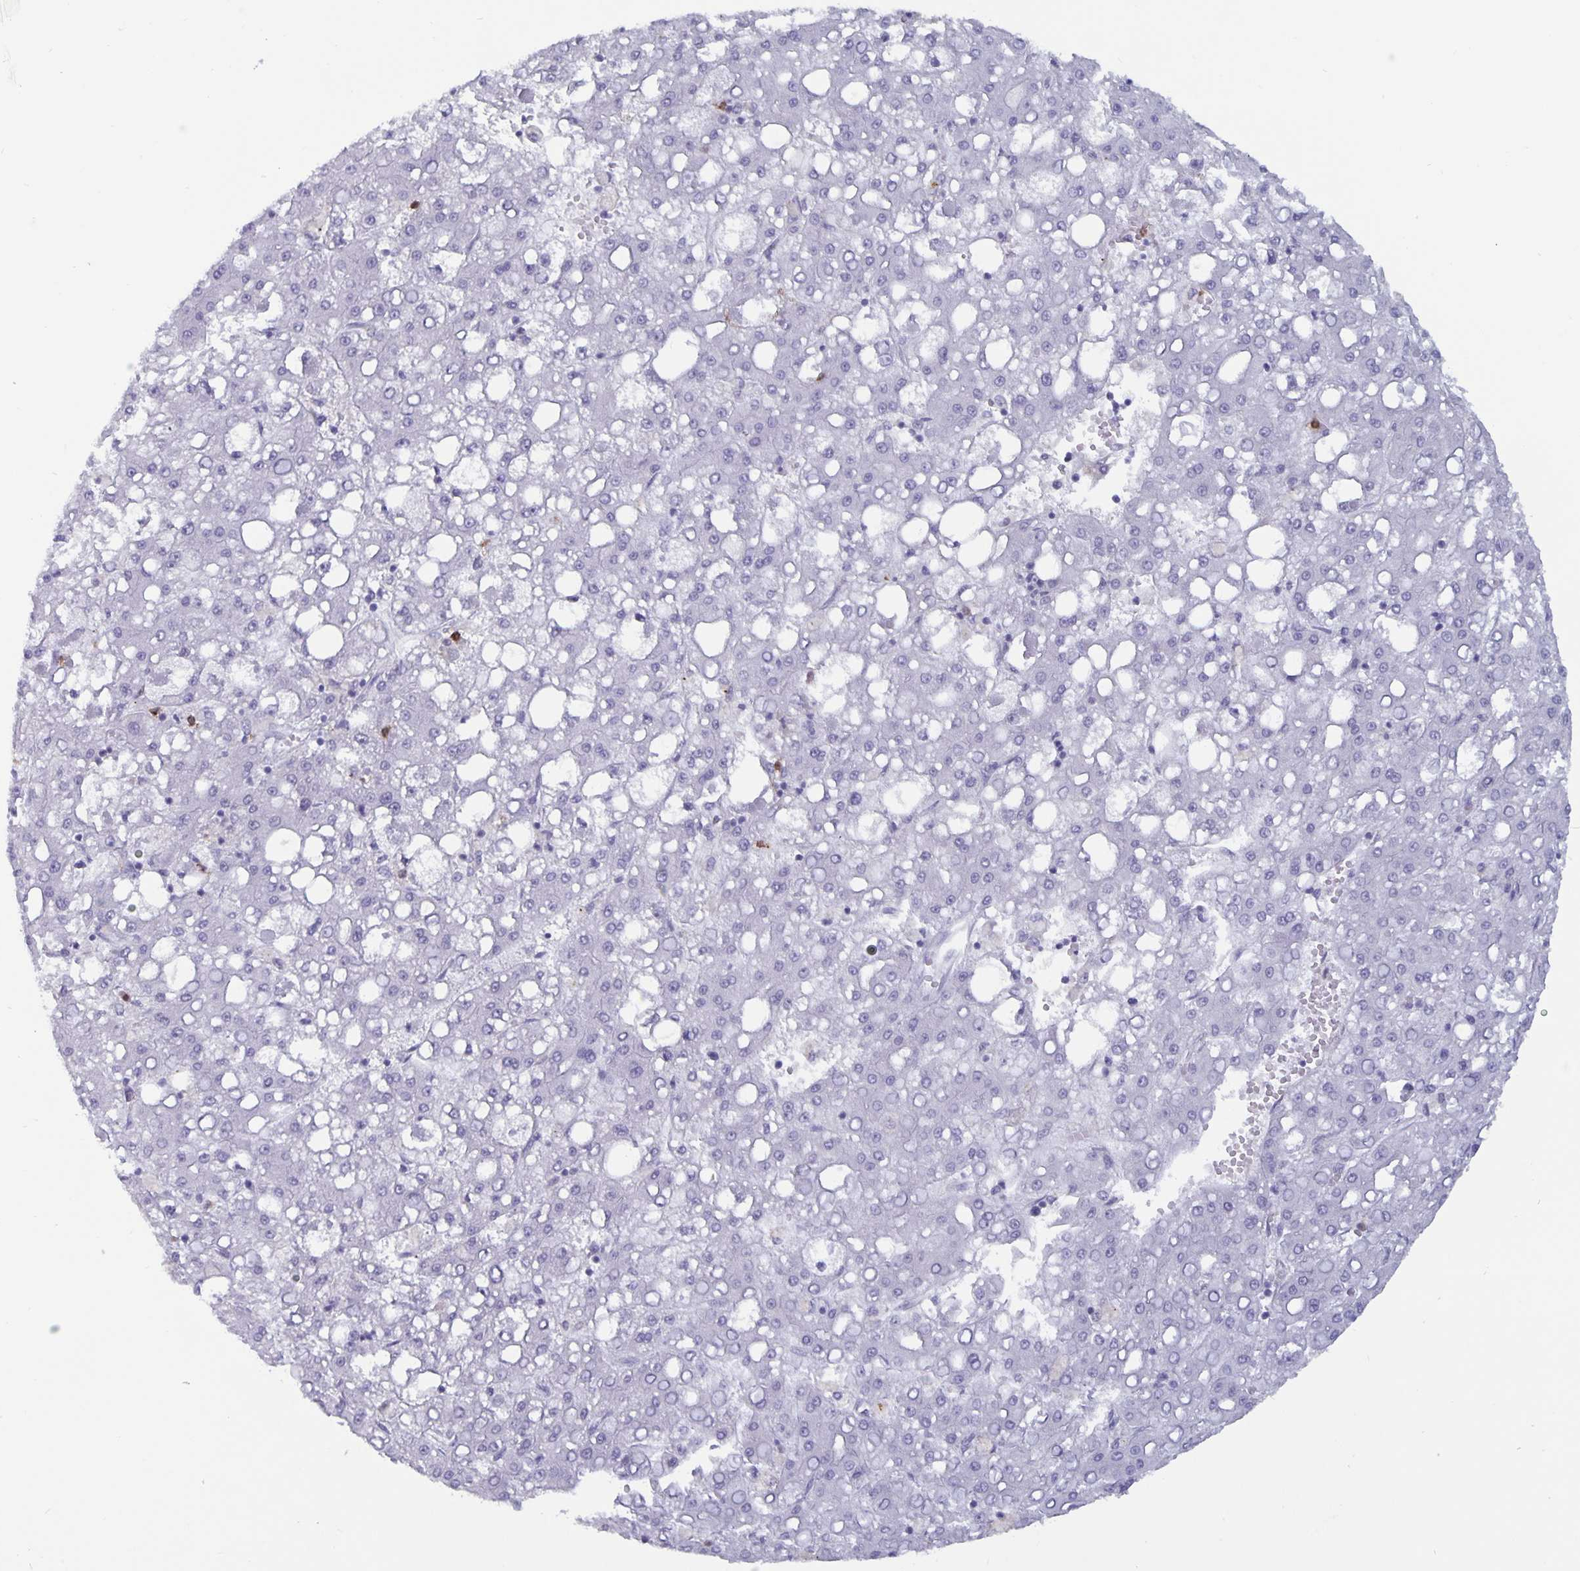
{"staining": {"intensity": "negative", "quantity": "none", "location": "none"}, "tissue": "liver cancer", "cell_type": "Tumor cells", "image_type": "cancer", "snomed": [{"axis": "morphology", "description": "Carcinoma, Hepatocellular, NOS"}, {"axis": "topography", "description": "Liver"}], "caption": "Immunohistochemical staining of liver cancer shows no significant expression in tumor cells. (DAB immunohistochemistry (IHC) visualized using brightfield microscopy, high magnification).", "gene": "PLCB3", "patient": {"sex": "male", "age": 65}}